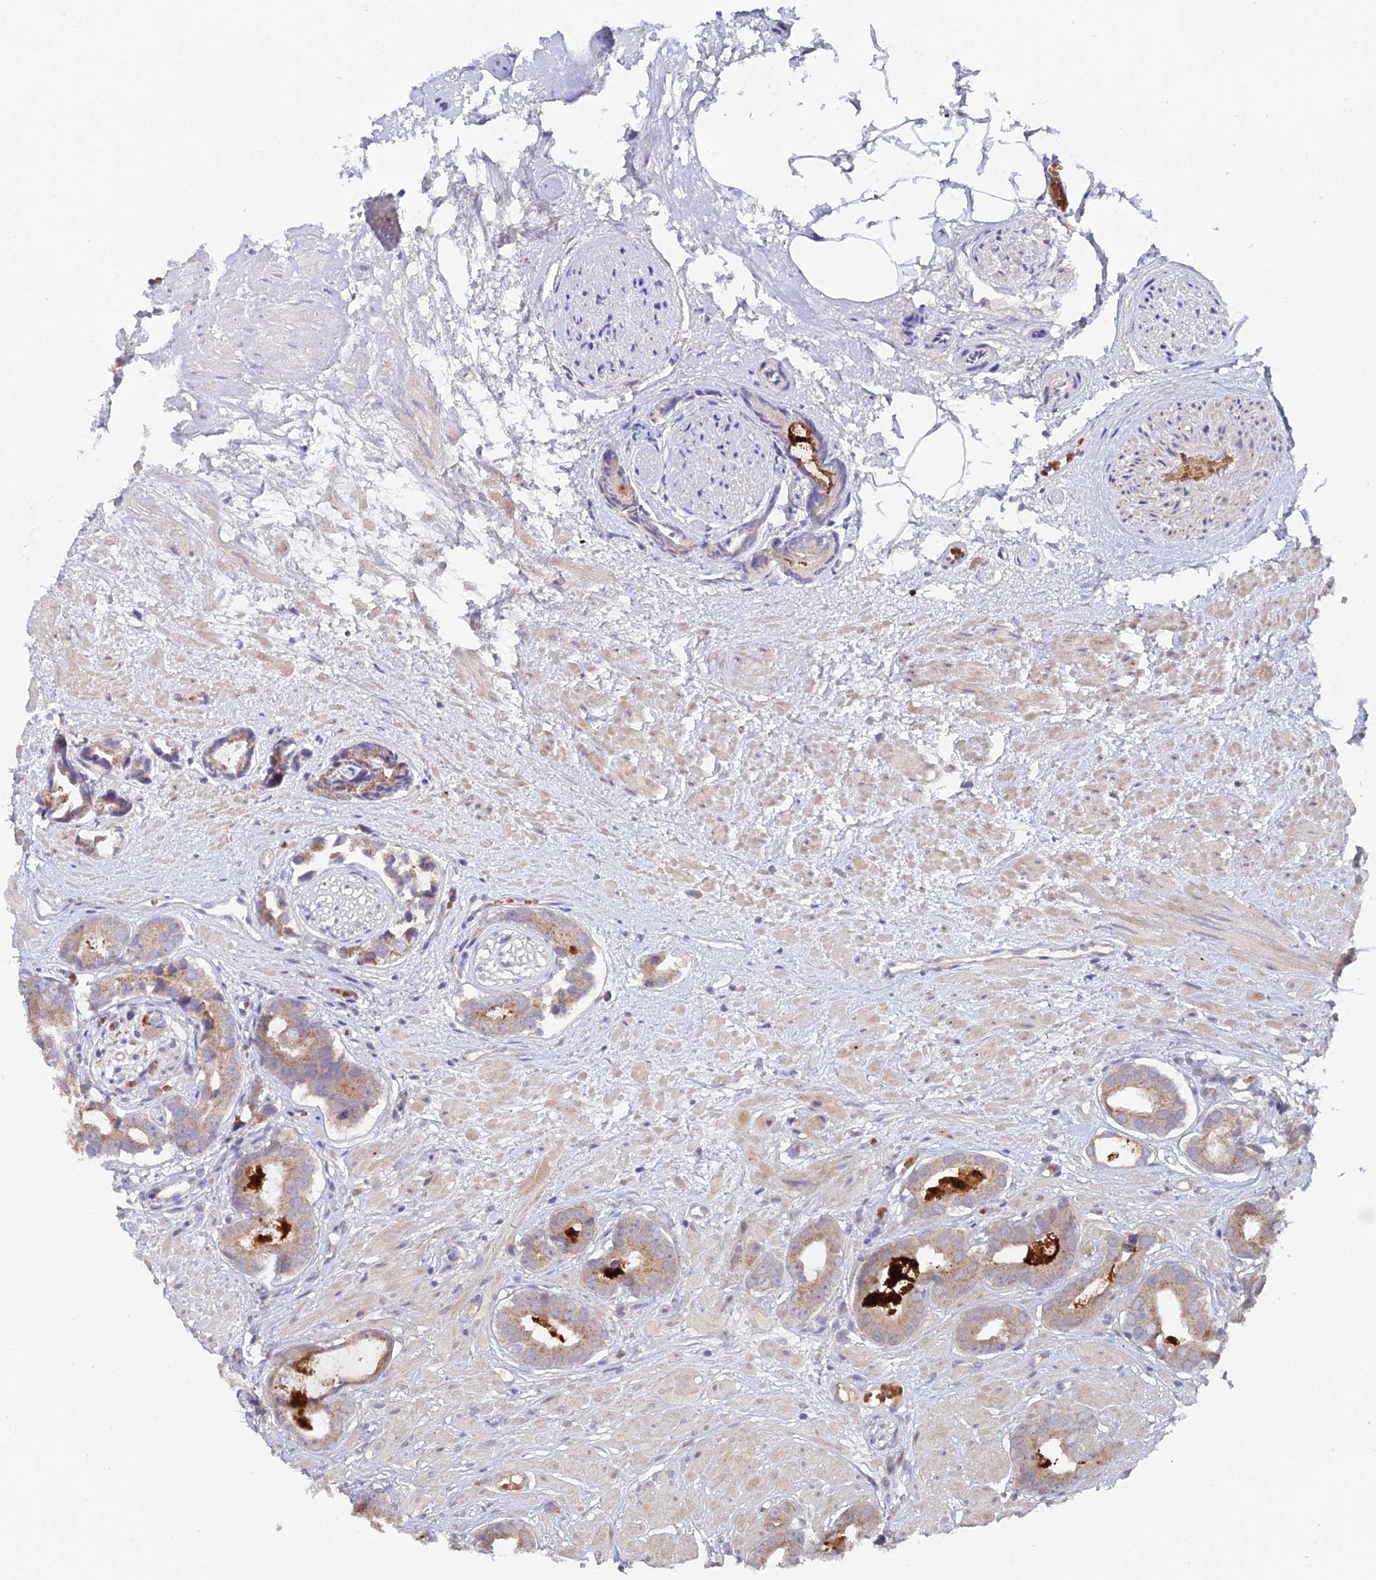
{"staining": {"intensity": "moderate", "quantity": ">75%", "location": "cytoplasmic/membranous"}, "tissue": "prostate cancer", "cell_type": "Tumor cells", "image_type": "cancer", "snomed": [{"axis": "morphology", "description": "Adenocarcinoma, Low grade"}, {"axis": "topography", "description": "Prostate"}], "caption": "Immunohistochemistry of prostate cancer (low-grade adenocarcinoma) displays medium levels of moderate cytoplasmic/membranous expression in about >75% of tumor cells.", "gene": "WDR43", "patient": {"sex": "male", "age": 64}}